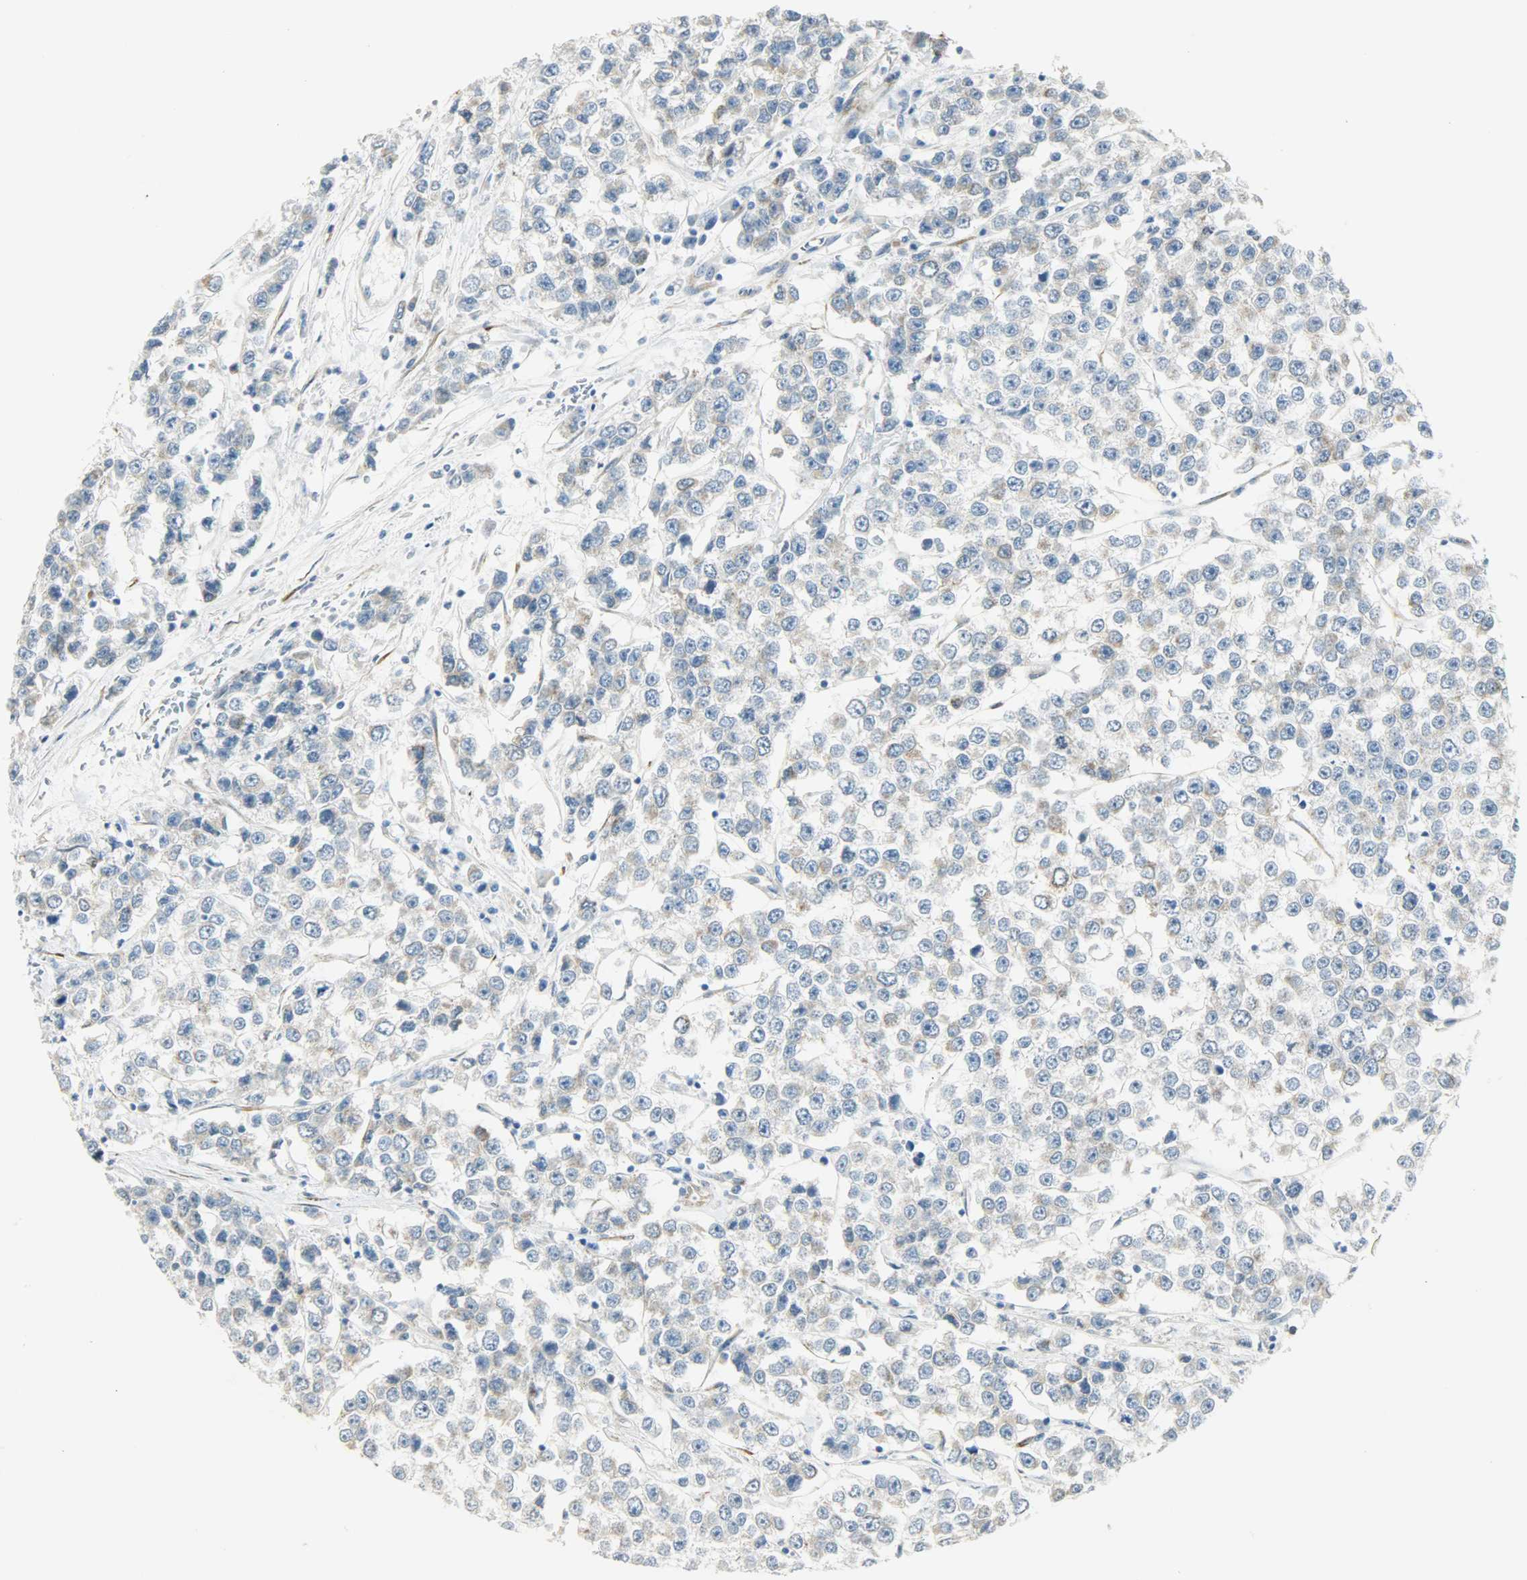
{"staining": {"intensity": "moderate", "quantity": "<25%", "location": "cytoplasmic/membranous"}, "tissue": "testis cancer", "cell_type": "Tumor cells", "image_type": "cancer", "snomed": [{"axis": "morphology", "description": "Seminoma, NOS"}, {"axis": "morphology", "description": "Carcinoma, Embryonal, NOS"}, {"axis": "topography", "description": "Testis"}], "caption": "DAB immunohistochemical staining of testis embryonal carcinoma displays moderate cytoplasmic/membranous protein staining in about <25% of tumor cells.", "gene": "PKD2", "patient": {"sex": "male", "age": 52}}